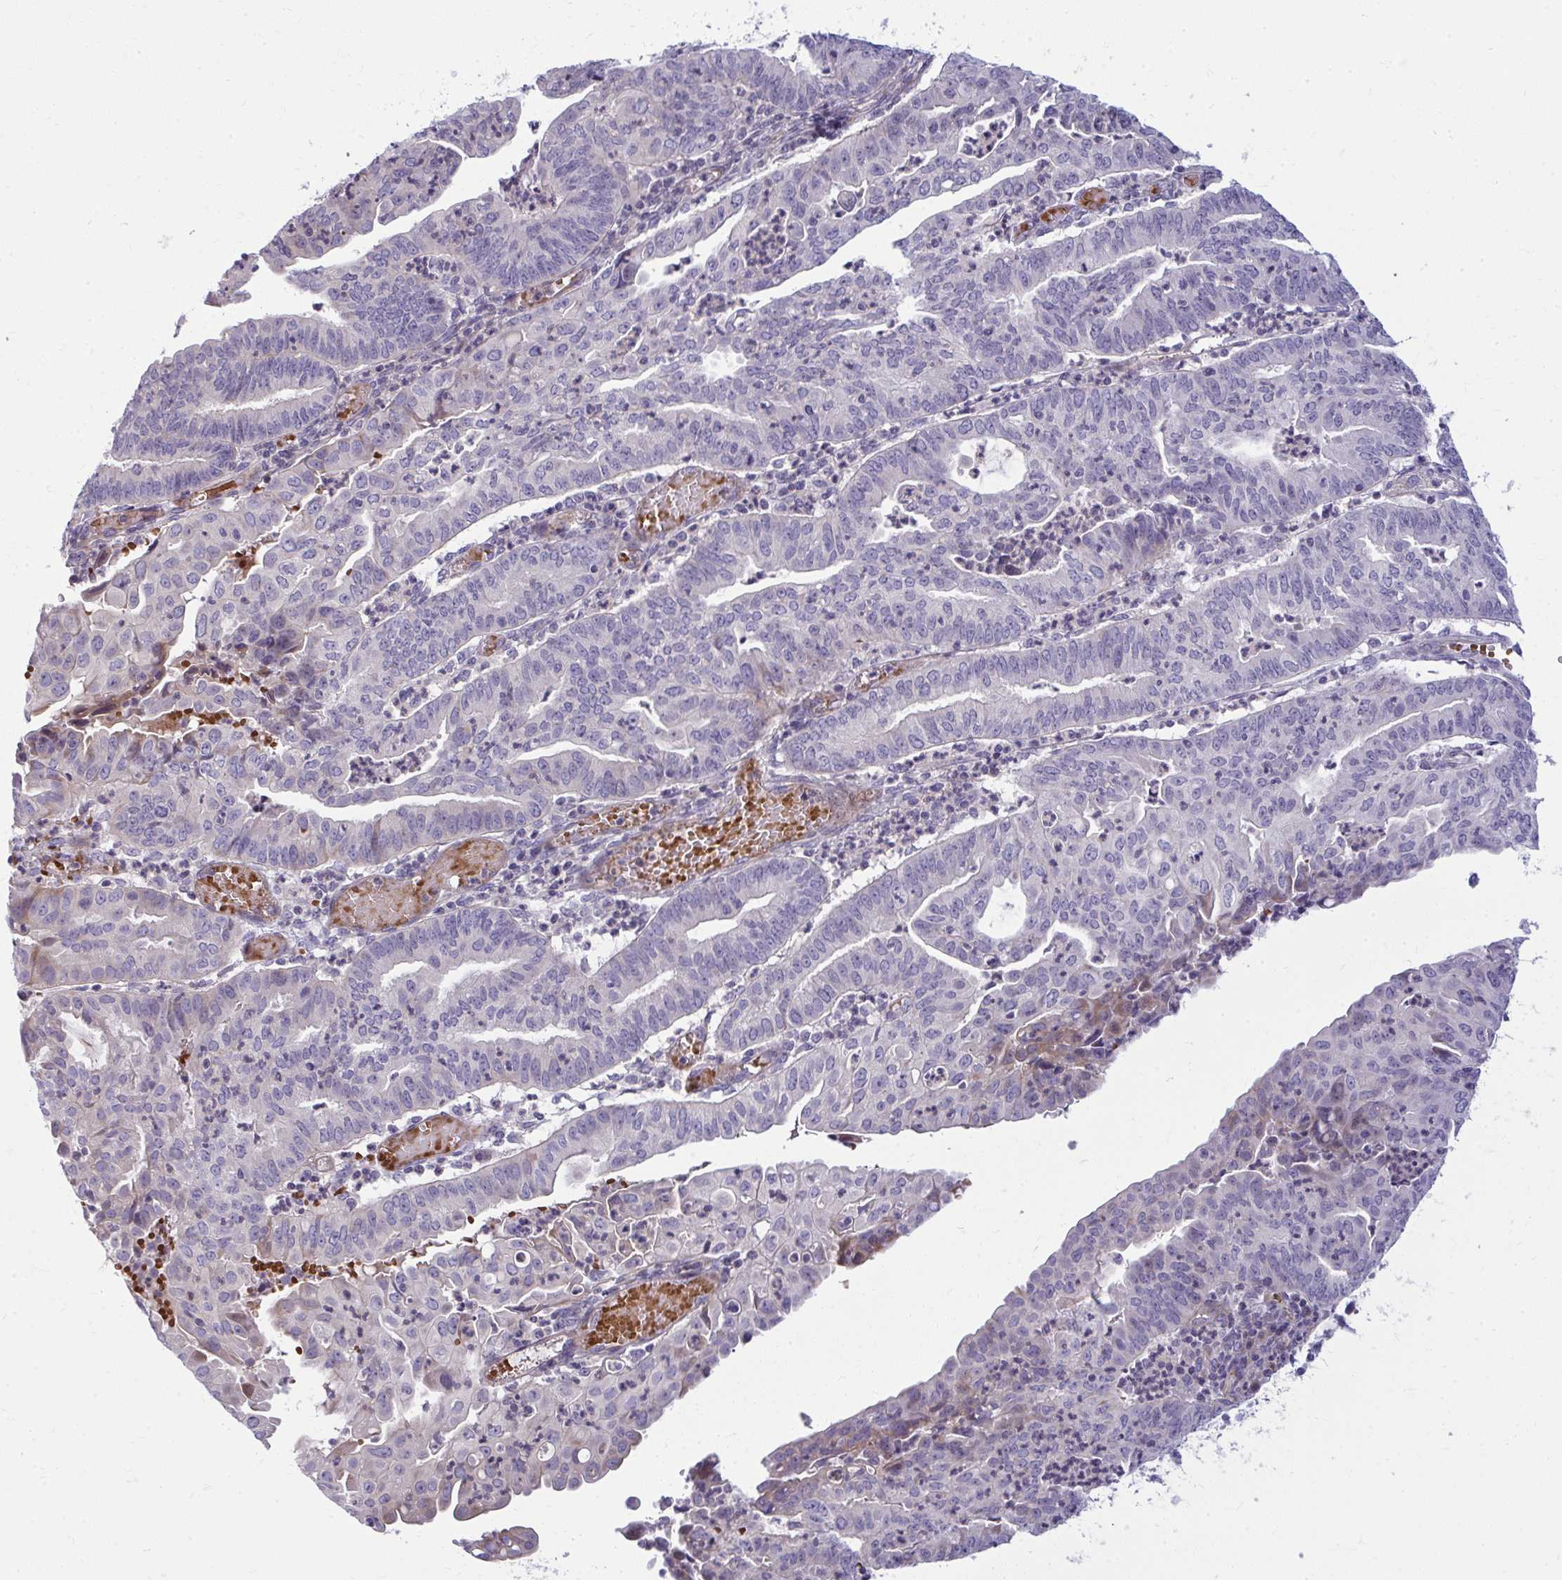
{"staining": {"intensity": "negative", "quantity": "none", "location": "none"}, "tissue": "endometrial cancer", "cell_type": "Tumor cells", "image_type": "cancer", "snomed": [{"axis": "morphology", "description": "Adenocarcinoma, NOS"}, {"axis": "topography", "description": "Endometrium"}], "caption": "Tumor cells show no significant protein staining in endometrial cancer (adenocarcinoma).", "gene": "SLC14A1", "patient": {"sex": "female", "age": 60}}